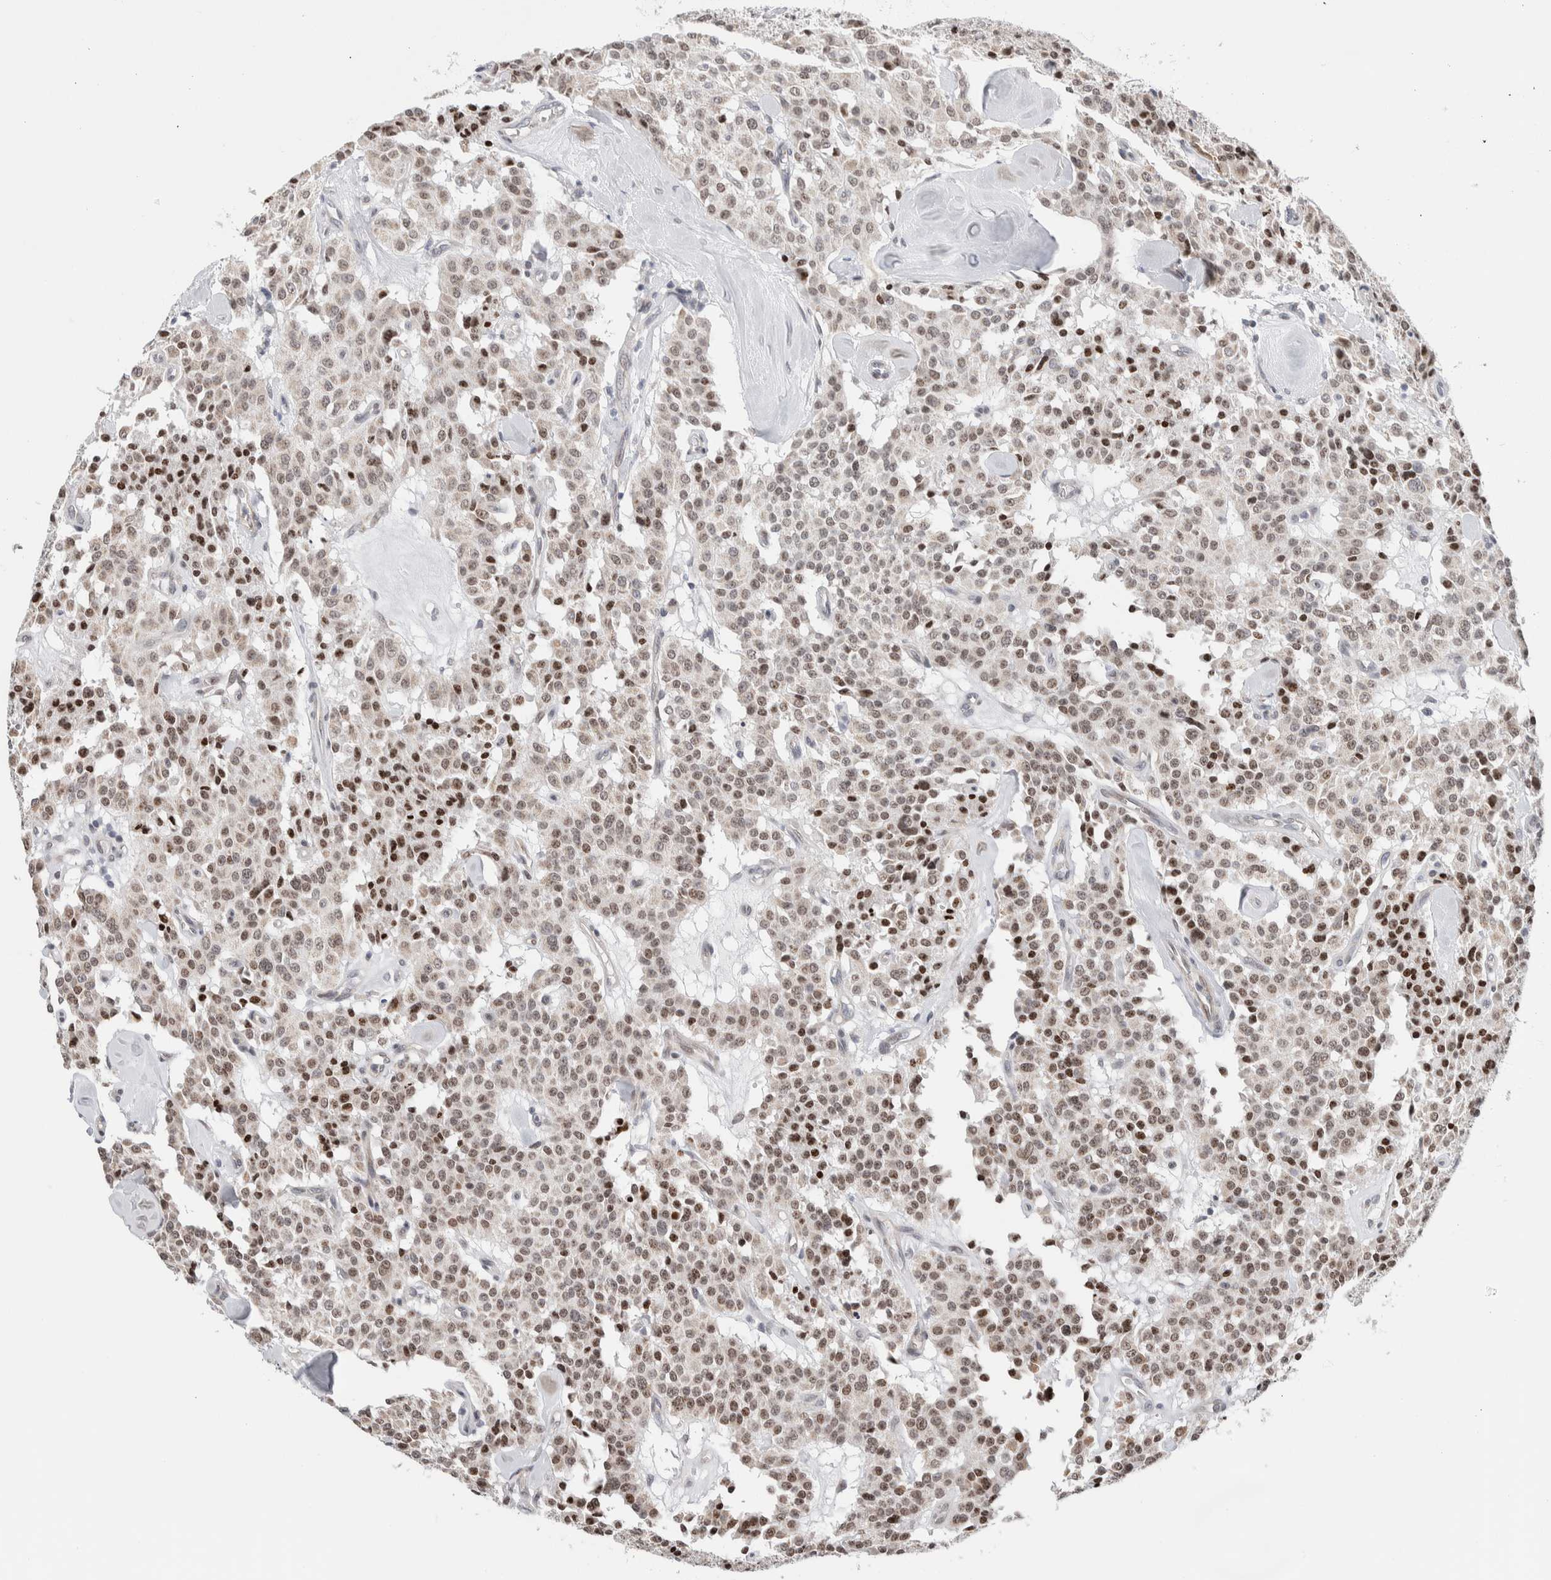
{"staining": {"intensity": "moderate", "quantity": ">75%", "location": "nuclear"}, "tissue": "carcinoid", "cell_type": "Tumor cells", "image_type": "cancer", "snomed": [{"axis": "morphology", "description": "Carcinoid, malignant, NOS"}, {"axis": "topography", "description": "Lung"}], "caption": "Moderate nuclear protein staining is appreciated in about >75% of tumor cells in carcinoid (malignant). Immunohistochemistry (ihc) stains the protein in brown and the nuclei are stained blue.", "gene": "NEUROD1", "patient": {"sex": "male", "age": 30}}